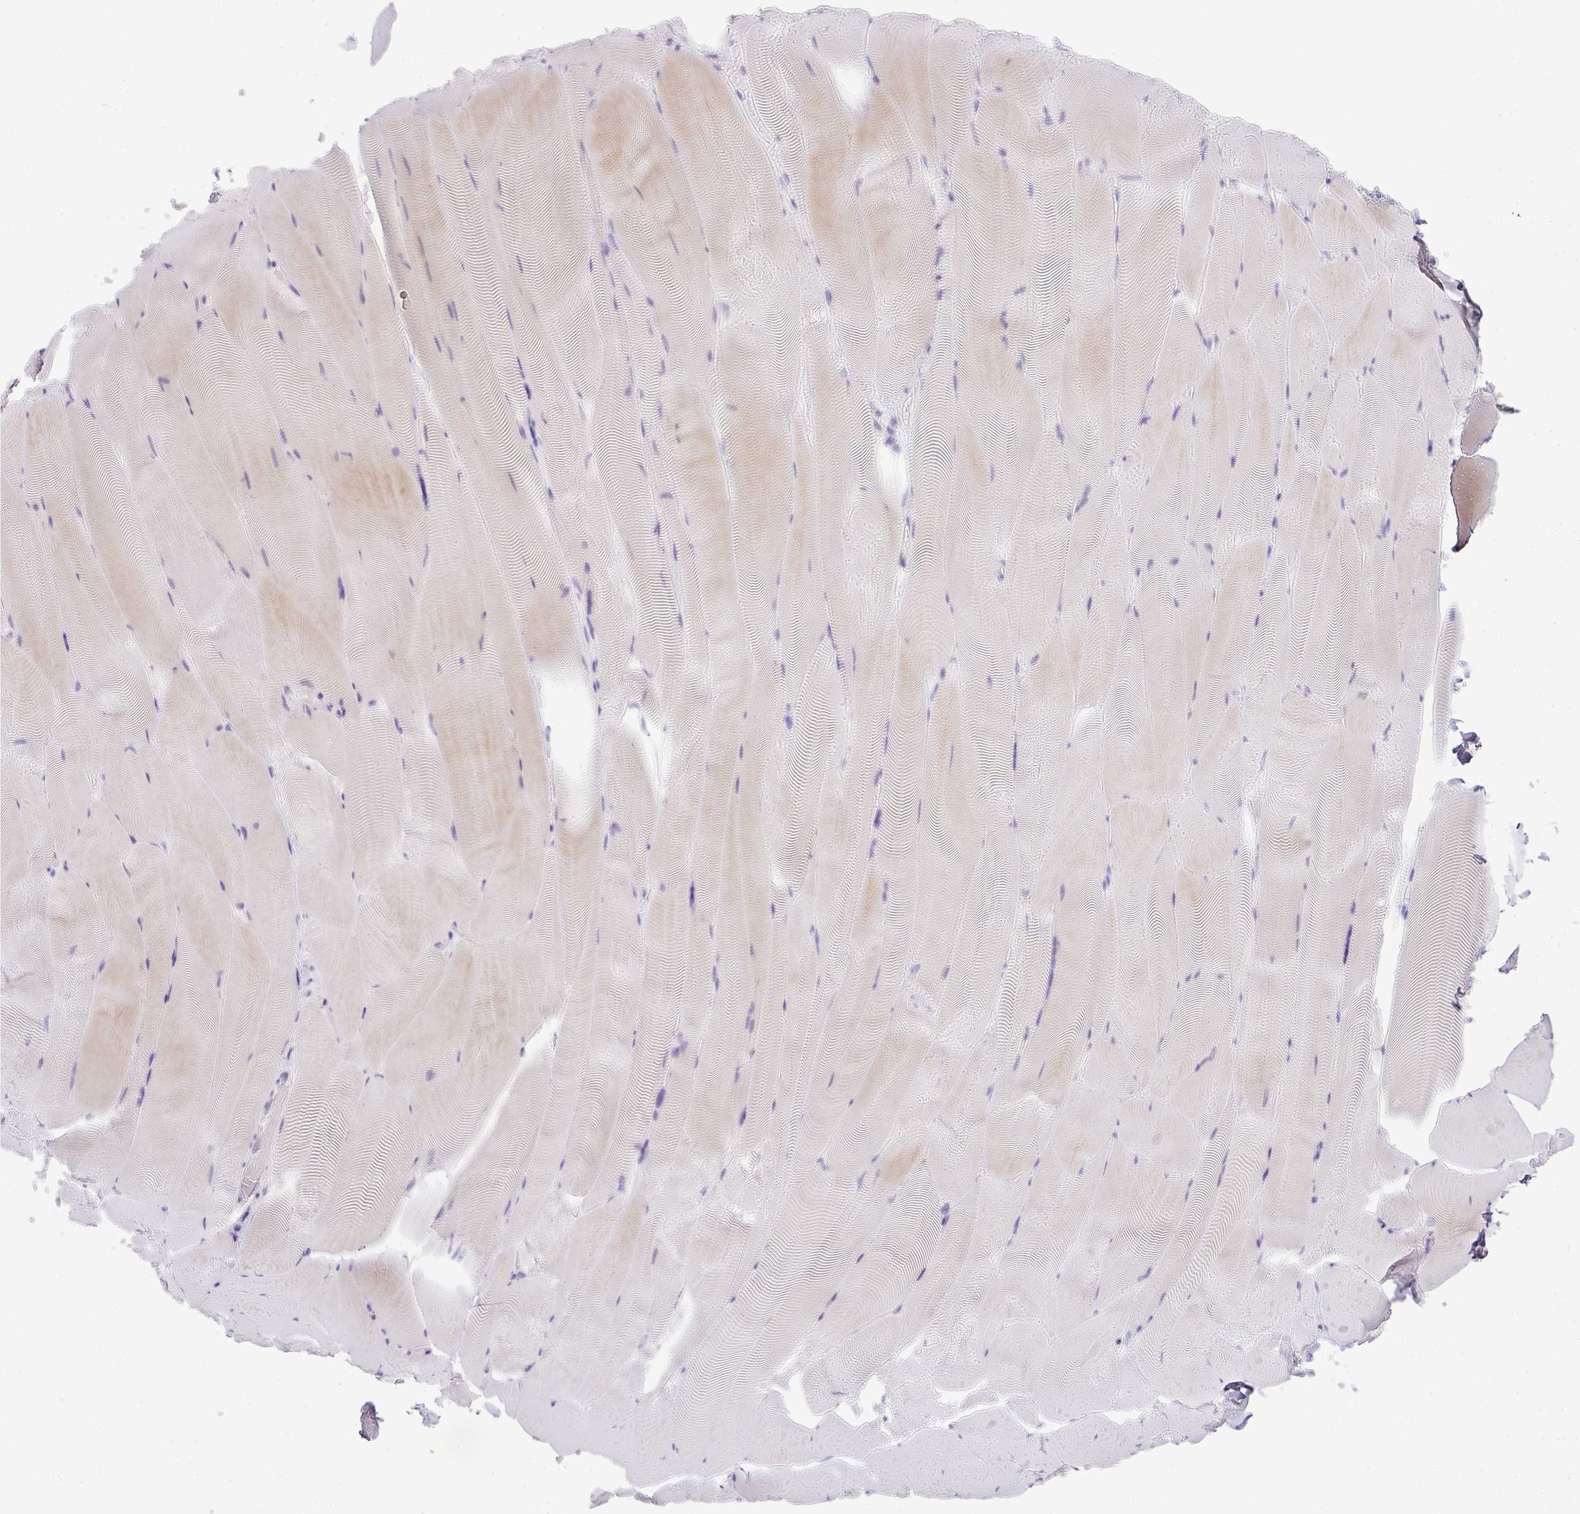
{"staining": {"intensity": "weak", "quantity": "<25%", "location": "cytoplasmic/membranous"}, "tissue": "skeletal muscle", "cell_type": "Myocytes", "image_type": "normal", "snomed": [{"axis": "morphology", "description": "Normal tissue, NOS"}, {"axis": "topography", "description": "Skeletal muscle"}], "caption": "Skeletal muscle was stained to show a protein in brown. There is no significant positivity in myocytes. (DAB immunohistochemistry with hematoxylin counter stain).", "gene": "ENSG00000273748", "patient": {"sex": "female", "age": 64}}